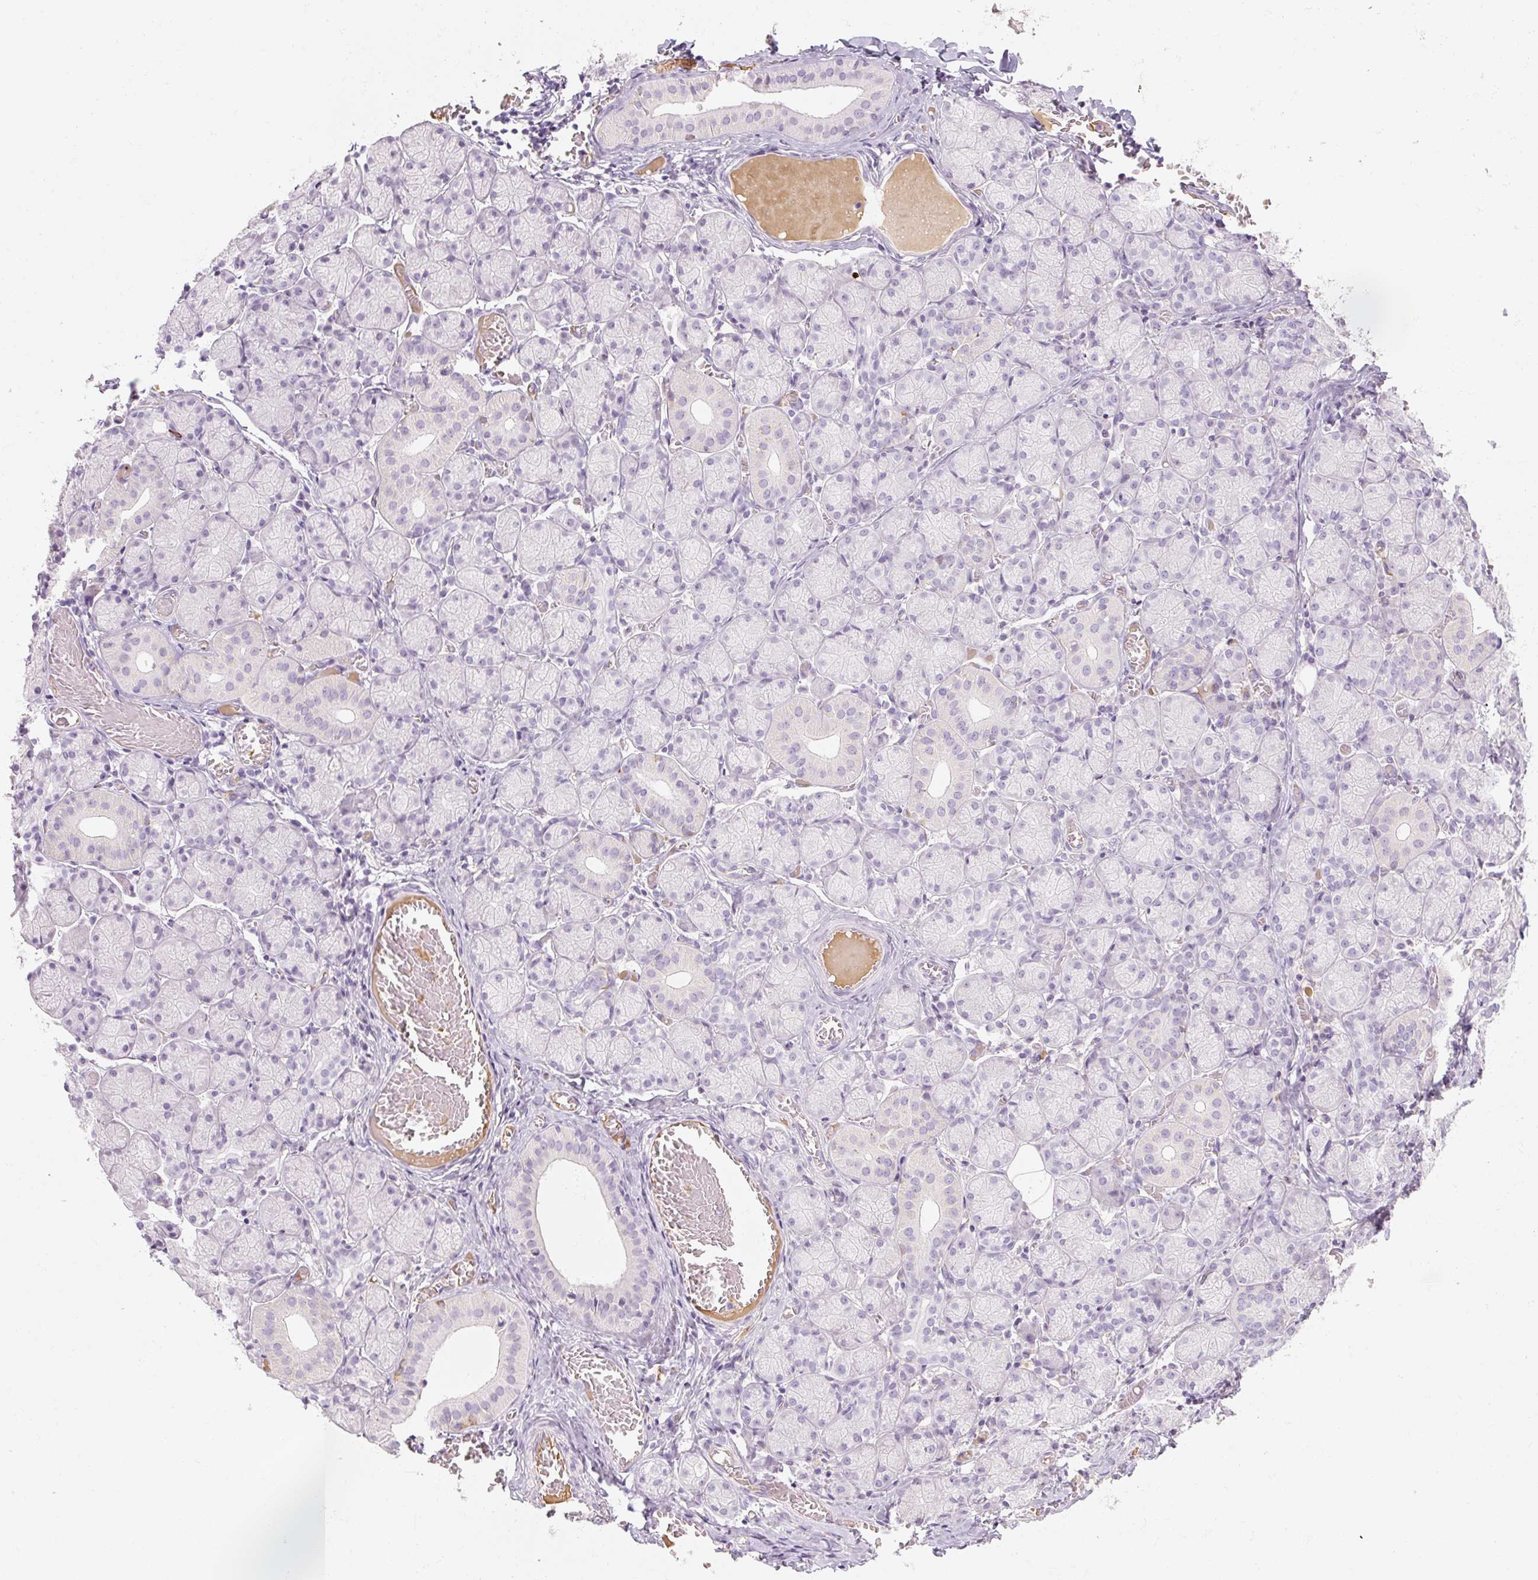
{"staining": {"intensity": "negative", "quantity": "none", "location": "none"}, "tissue": "salivary gland", "cell_type": "Glandular cells", "image_type": "normal", "snomed": [{"axis": "morphology", "description": "Normal tissue, NOS"}, {"axis": "topography", "description": "Salivary gland"}], "caption": "The image shows no staining of glandular cells in unremarkable salivary gland.", "gene": "NFE2L3", "patient": {"sex": "female", "age": 24}}